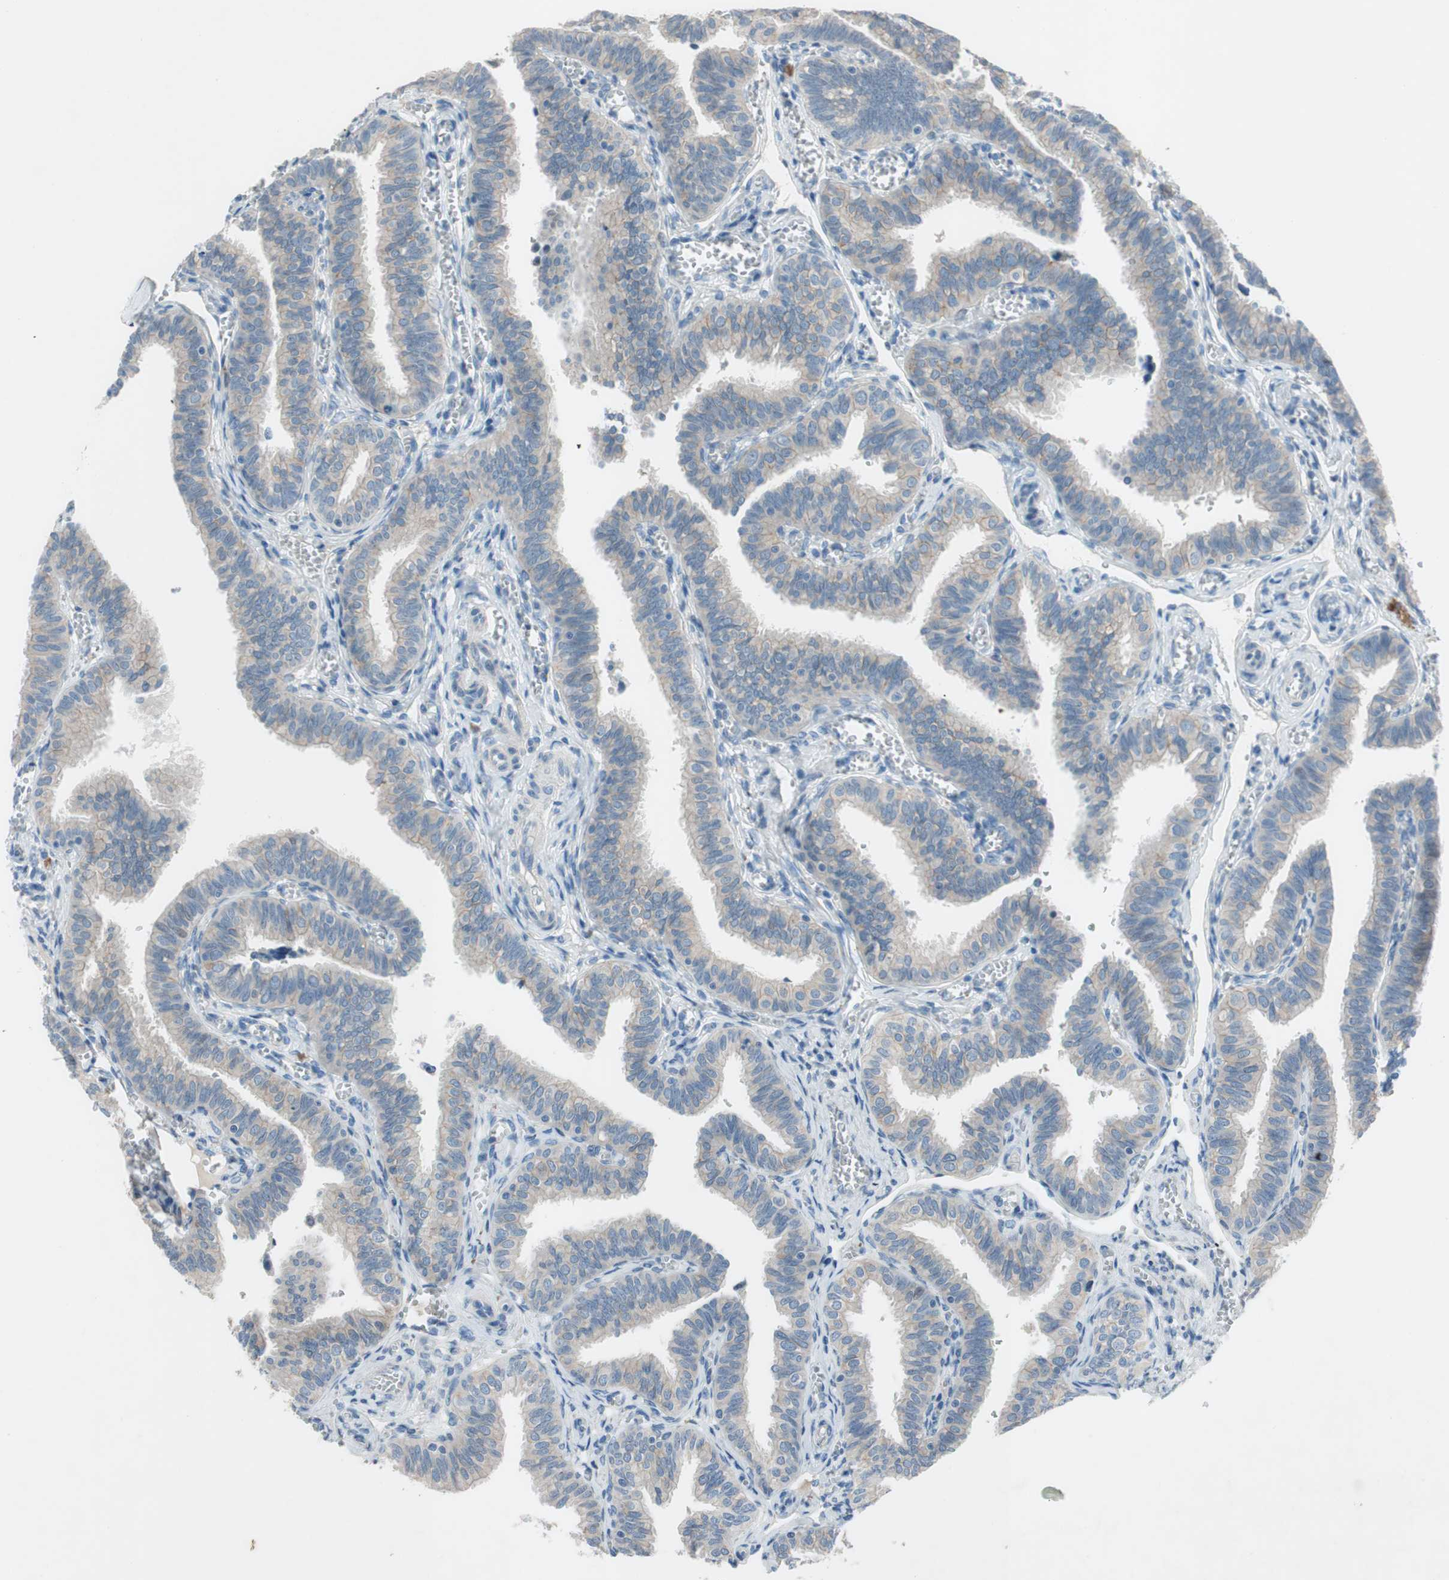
{"staining": {"intensity": "weak", "quantity": ">75%", "location": "cytoplasmic/membranous"}, "tissue": "fallopian tube", "cell_type": "Glandular cells", "image_type": "normal", "snomed": [{"axis": "morphology", "description": "Normal tissue, NOS"}, {"axis": "topography", "description": "Fallopian tube"}], "caption": "This micrograph shows unremarkable fallopian tube stained with immunohistochemistry to label a protein in brown. The cytoplasmic/membranous of glandular cells show weak positivity for the protein. Nuclei are counter-stained blue.", "gene": "PRRG4", "patient": {"sex": "female", "age": 46}}